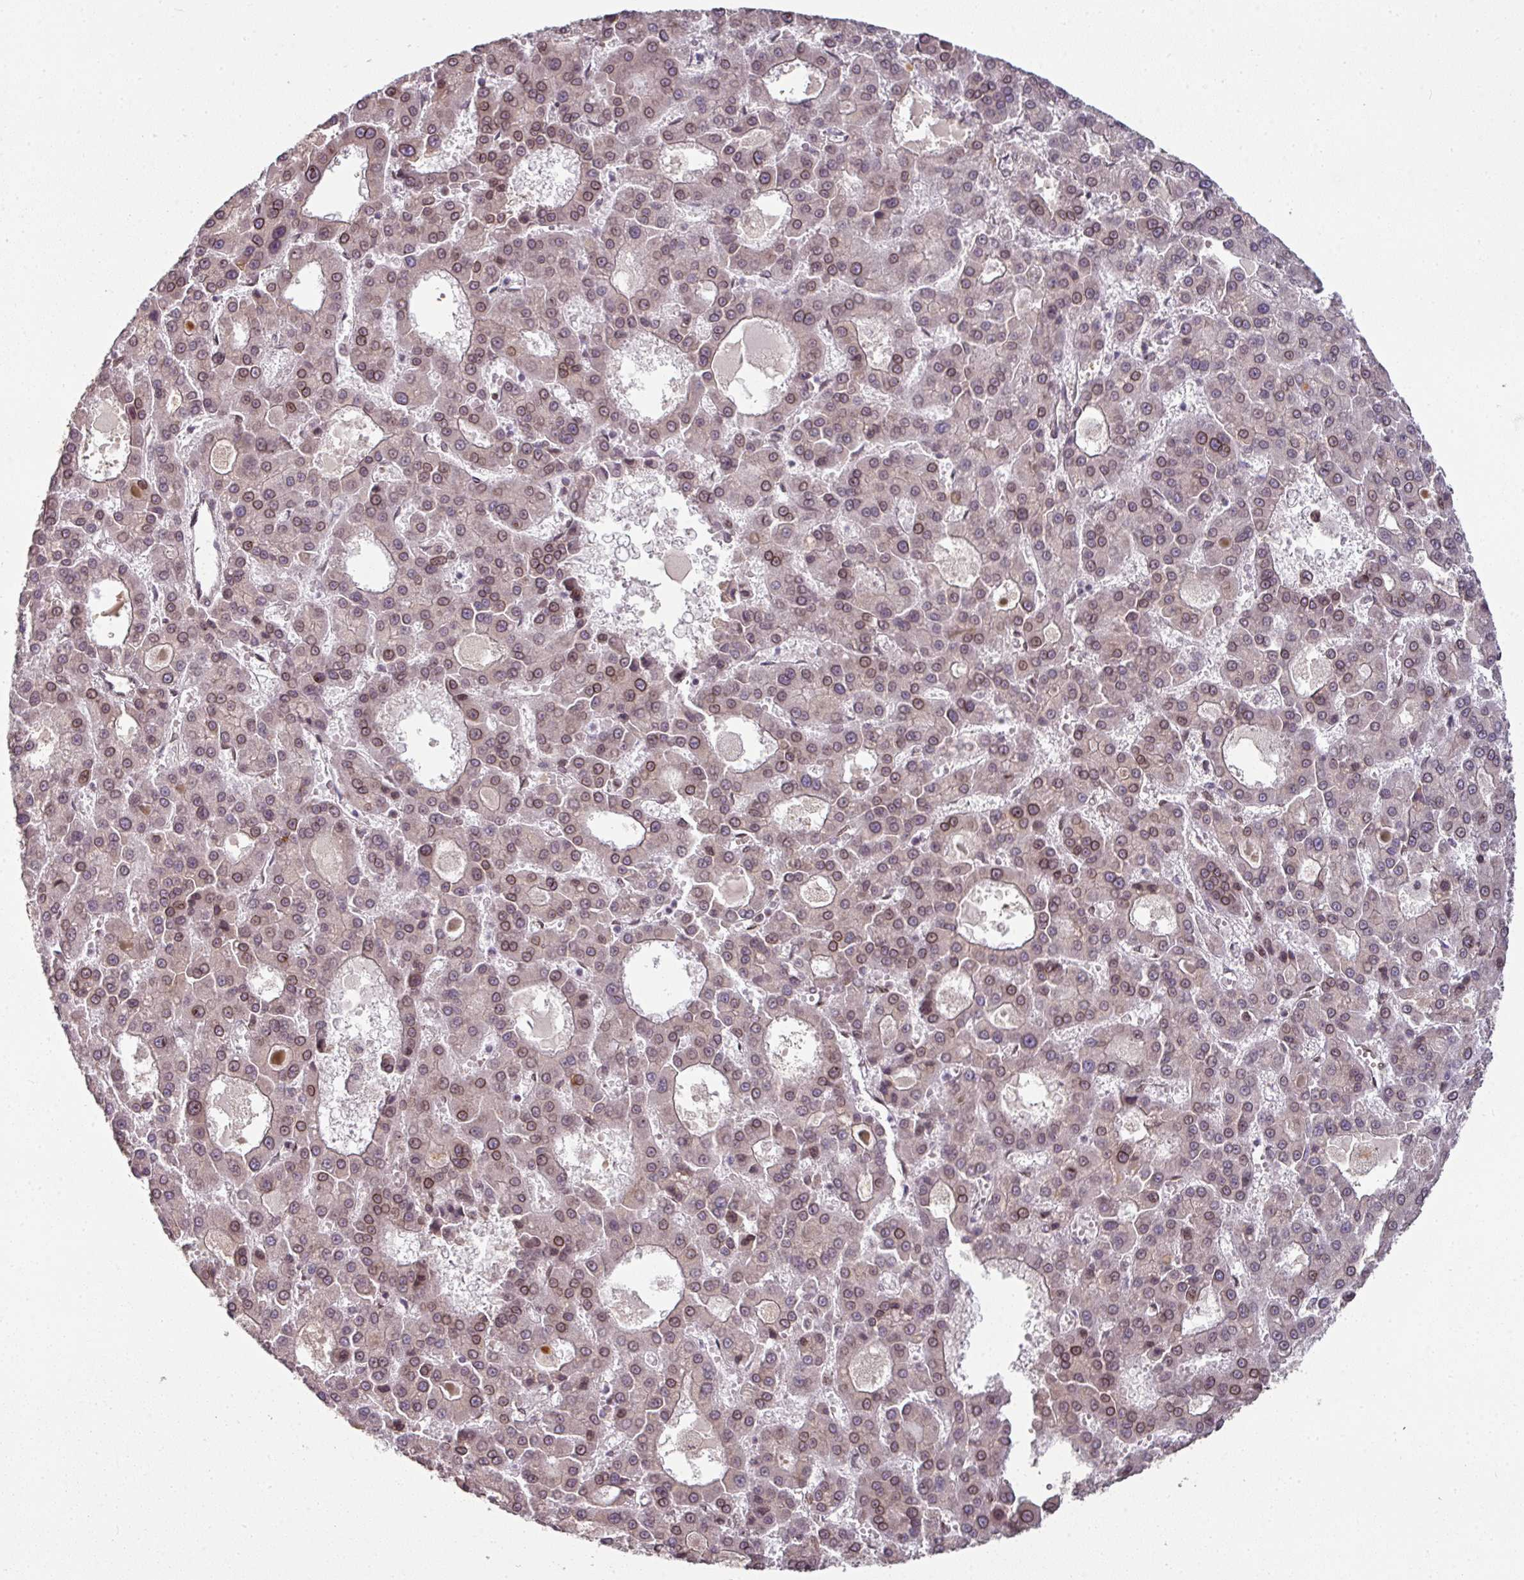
{"staining": {"intensity": "moderate", "quantity": ">75%", "location": "cytoplasmic/membranous,nuclear"}, "tissue": "liver cancer", "cell_type": "Tumor cells", "image_type": "cancer", "snomed": [{"axis": "morphology", "description": "Carcinoma, Hepatocellular, NOS"}, {"axis": "topography", "description": "Liver"}], "caption": "This micrograph demonstrates IHC staining of human liver cancer (hepatocellular carcinoma), with medium moderate cytoplasmic/membranous and nuclear staining in approximately >75% of tumor cells.", "gene": "RANGAP1", "patient": {"sex": "male", "age": 70}}